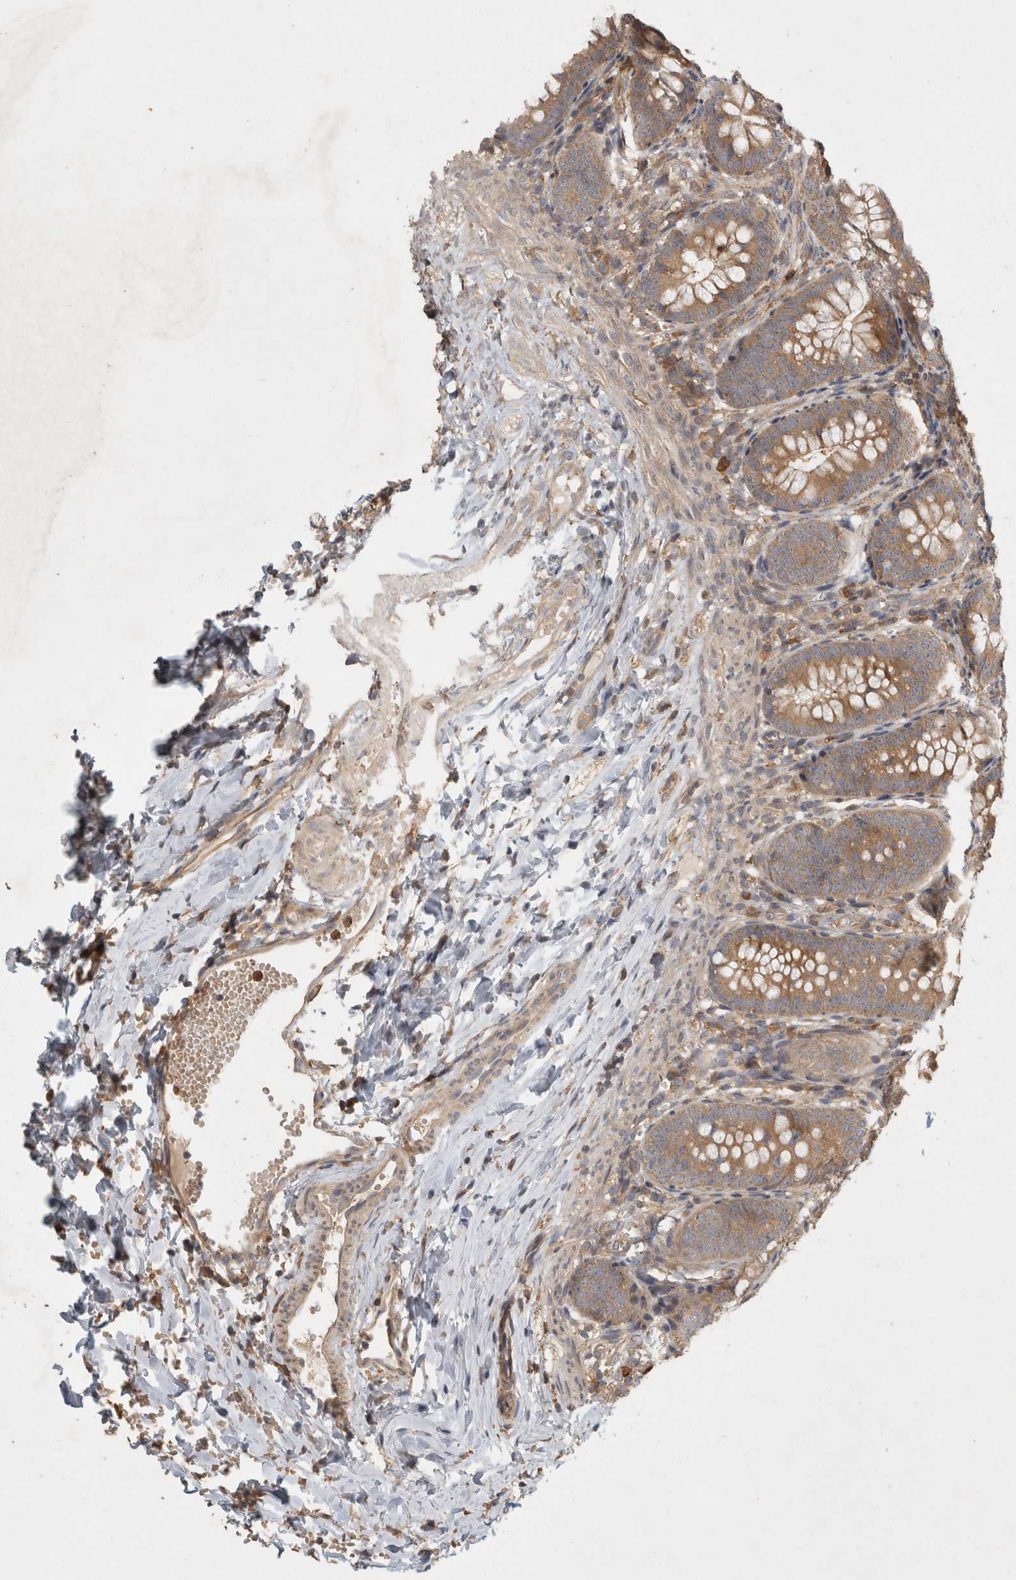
{"staining": {"intensity": "moderate", "quantity": ">75%", "location": "cytoplasmic/membranous"}, "tissue": "appendix", "cell_type": "Glandular cells", "image_type": "normal", "snomed": [{"axis": "morphology", "description": "Normal tissue, NOS"}, {"axis": "topography", "description": "Appendix"}], "caption": "There is medium levels of moderate cytoplasmic/membranous positivity in glandular cells of unremarkable appendix, as demonstrated by immunohistochemical staining (brown color).", "gene": "VEPH1", "patient": {"sex": "male", "age": 1}}